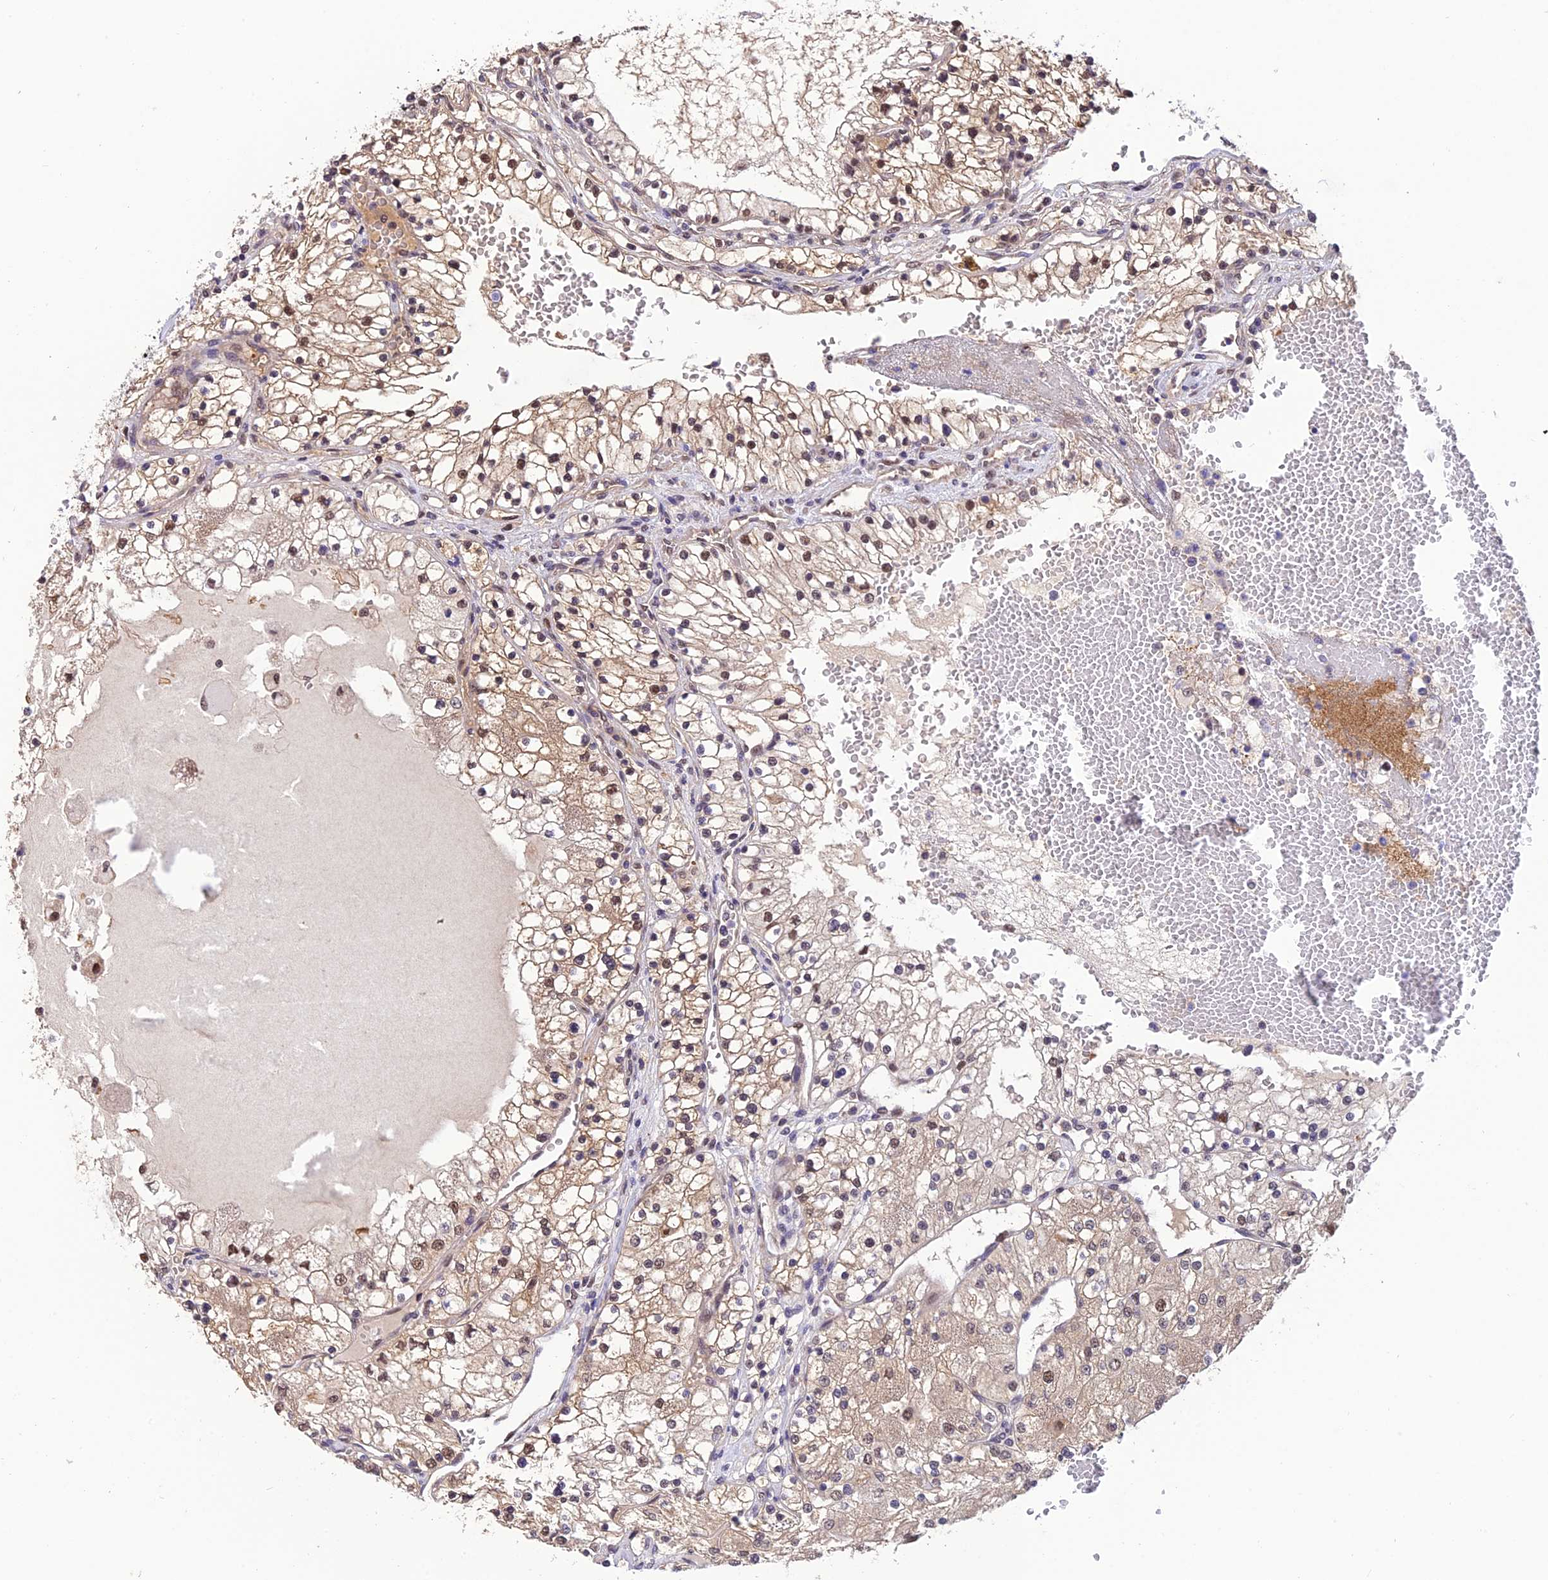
{"staining": {"intensity": "moderate", "quantity": ">75%", "location": "cytoplasmic/membranous,nuclear"}, "tissue": "renal cancer", "cell_type": "Tumor cells", "image_type": "cancer", "snomed": [{"axis": "morphology", "description": "Normal tissue, NOS"}, {"axis": "morphology", "description": "Adenocarcinoma, NOS"}, {"axis": "topography", "description": "Kidney"}], "caption": "The immunohistochemical stain labels moderate cytoplasmic/membranous and nuclear positivity in tumor cells of adenocarcinoma (renal) tissue. Using DAB (3,3'-diaminobenzidine) (brown) and hematoxylin (blue) stains, captured at high magnification using brightfield microscopy.", "gene": "PSMB3", "patient": {"sex": "male", "age": 68}}